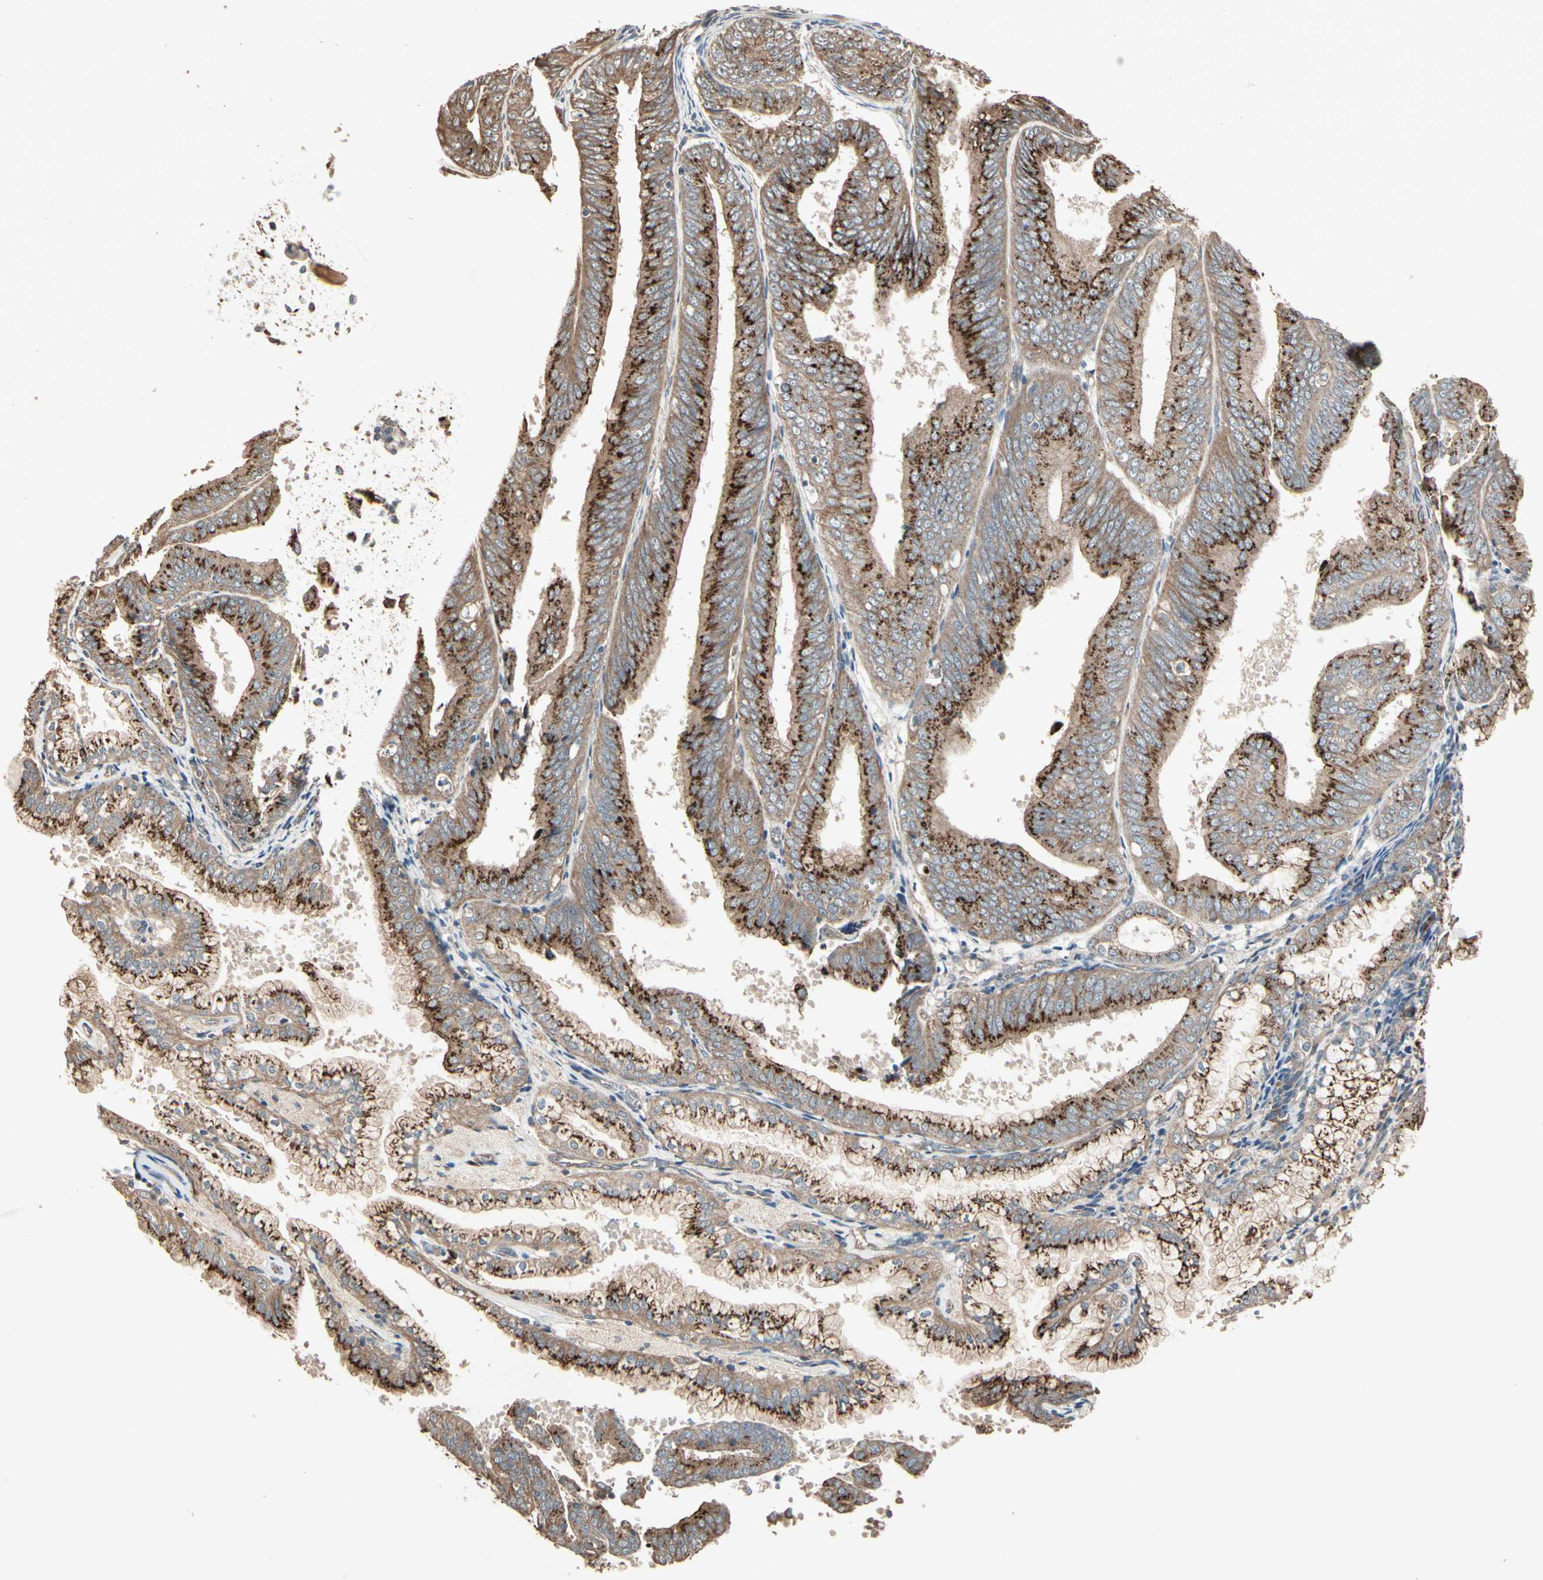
{"staining": {"intensity": "strong", "quantity": ">75%", "location": "cytoplasmic/membranous"}, "tissue": "endometrial cancer", "cell_type": "Tumor cells", "image_type": "cancer", "snomed": [{"axis": "morphology", "description": "Adenocarcinoma, NOS"}, {"axis": "topography", "description": "Endometrium"}], "caption": "Immunohistochemistry photomicrograph of human endometrial cancer (adenocarcinoma) stained for a protein (brown), which displays high levels of strong cytoplasmic/membranous expression in about >75% of tumor cells.", "gene": "GALNT3", "patient": {"sex": "female", "age": 63}}